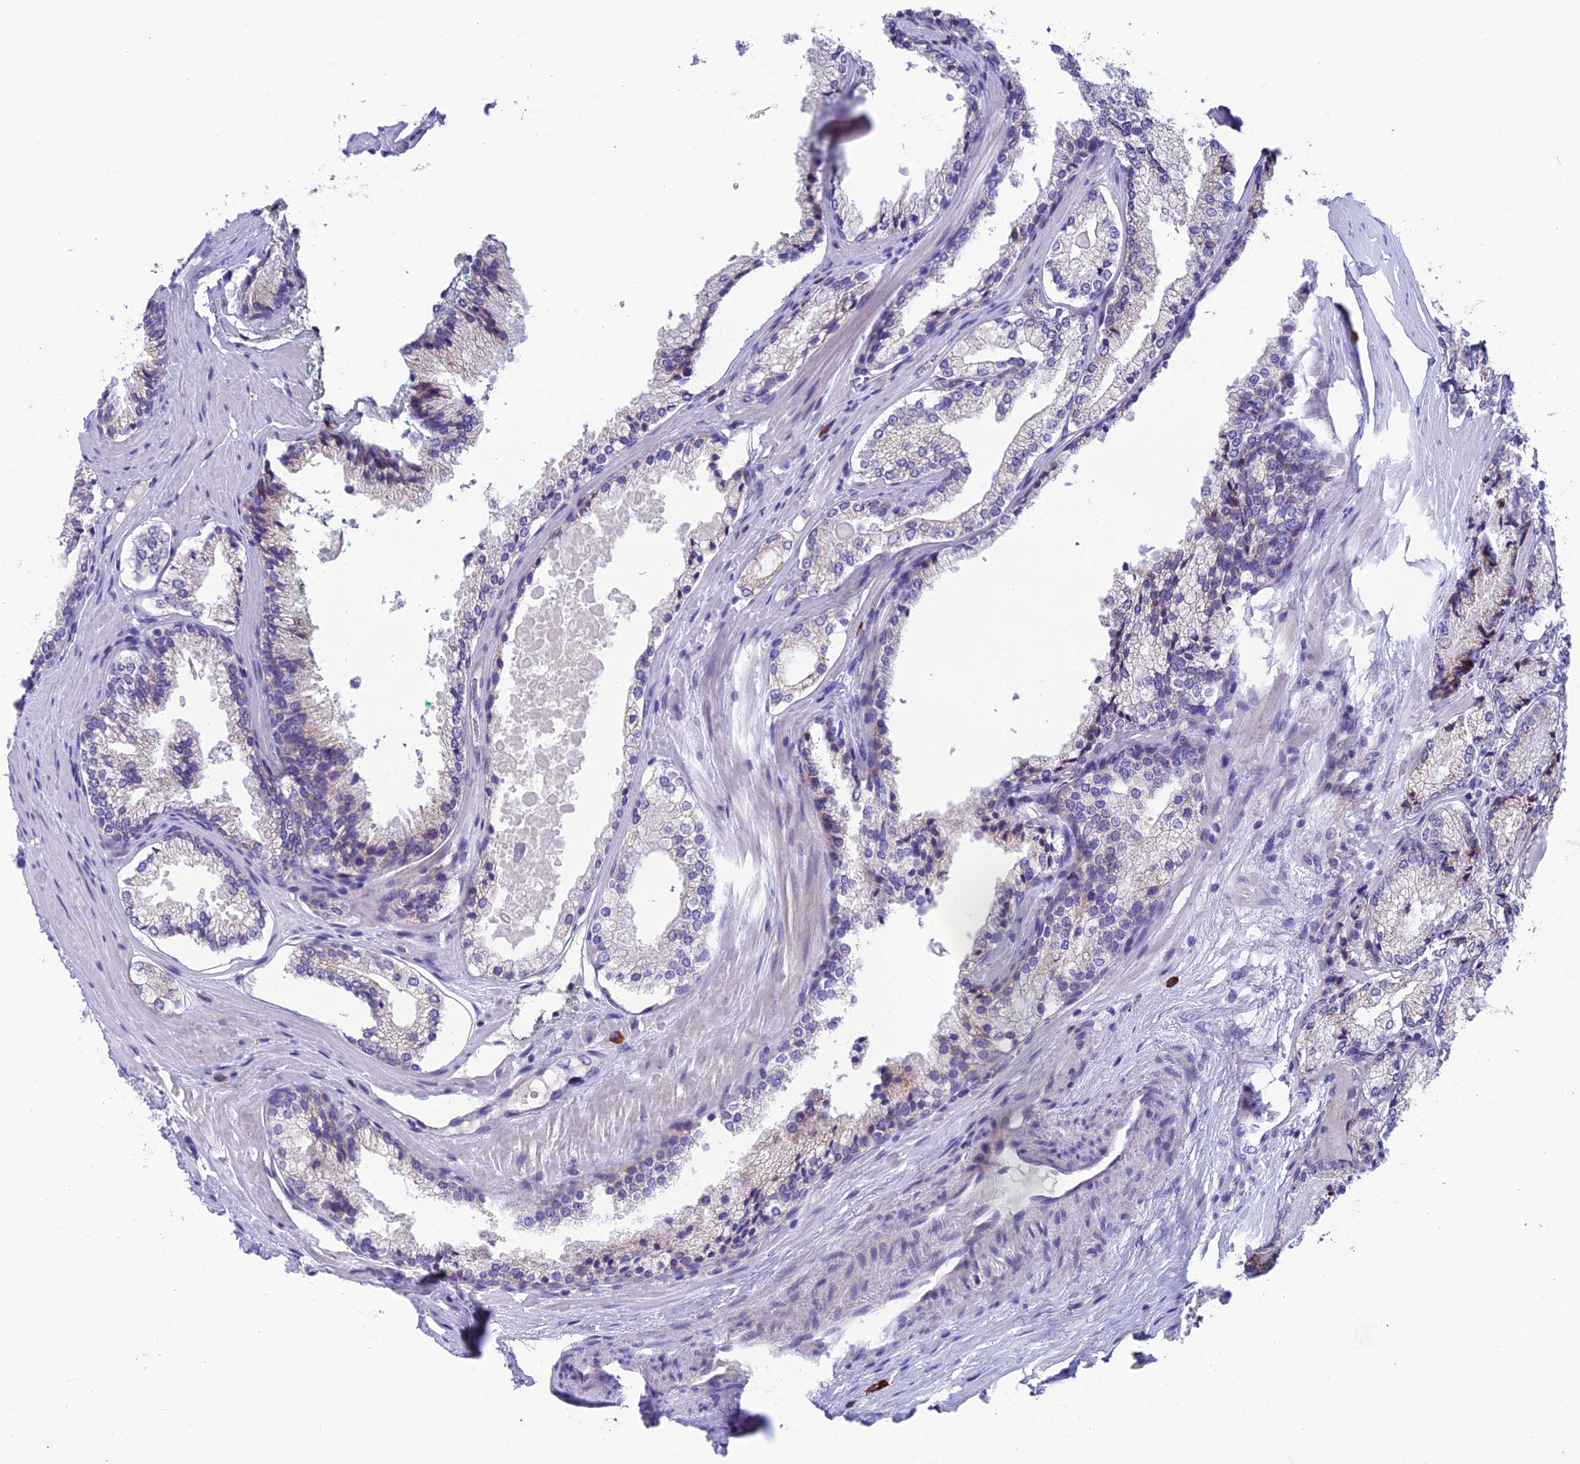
{"staining": {"intensity": "negative", "quantity": "none", "location": "none"}, "tissue": "prostate cancer", "cell_type": "Tumor cells", "image_type": "cancer", "snomed": [{"axis": "morphology", "description": "Adenocarcinoma, Low grade"}, {"axis": "topography", "description": "Prostate"}], "caption": "Immunohistochemistry histopathology image of human prostate adenocarcinoma (low-grade) stained for a protein (brown), which reveals no positivity in tumor cells. Nuclei are stained in blue.", "gene": "MACIR", "patient": {"sex": "male", "age": 74}}